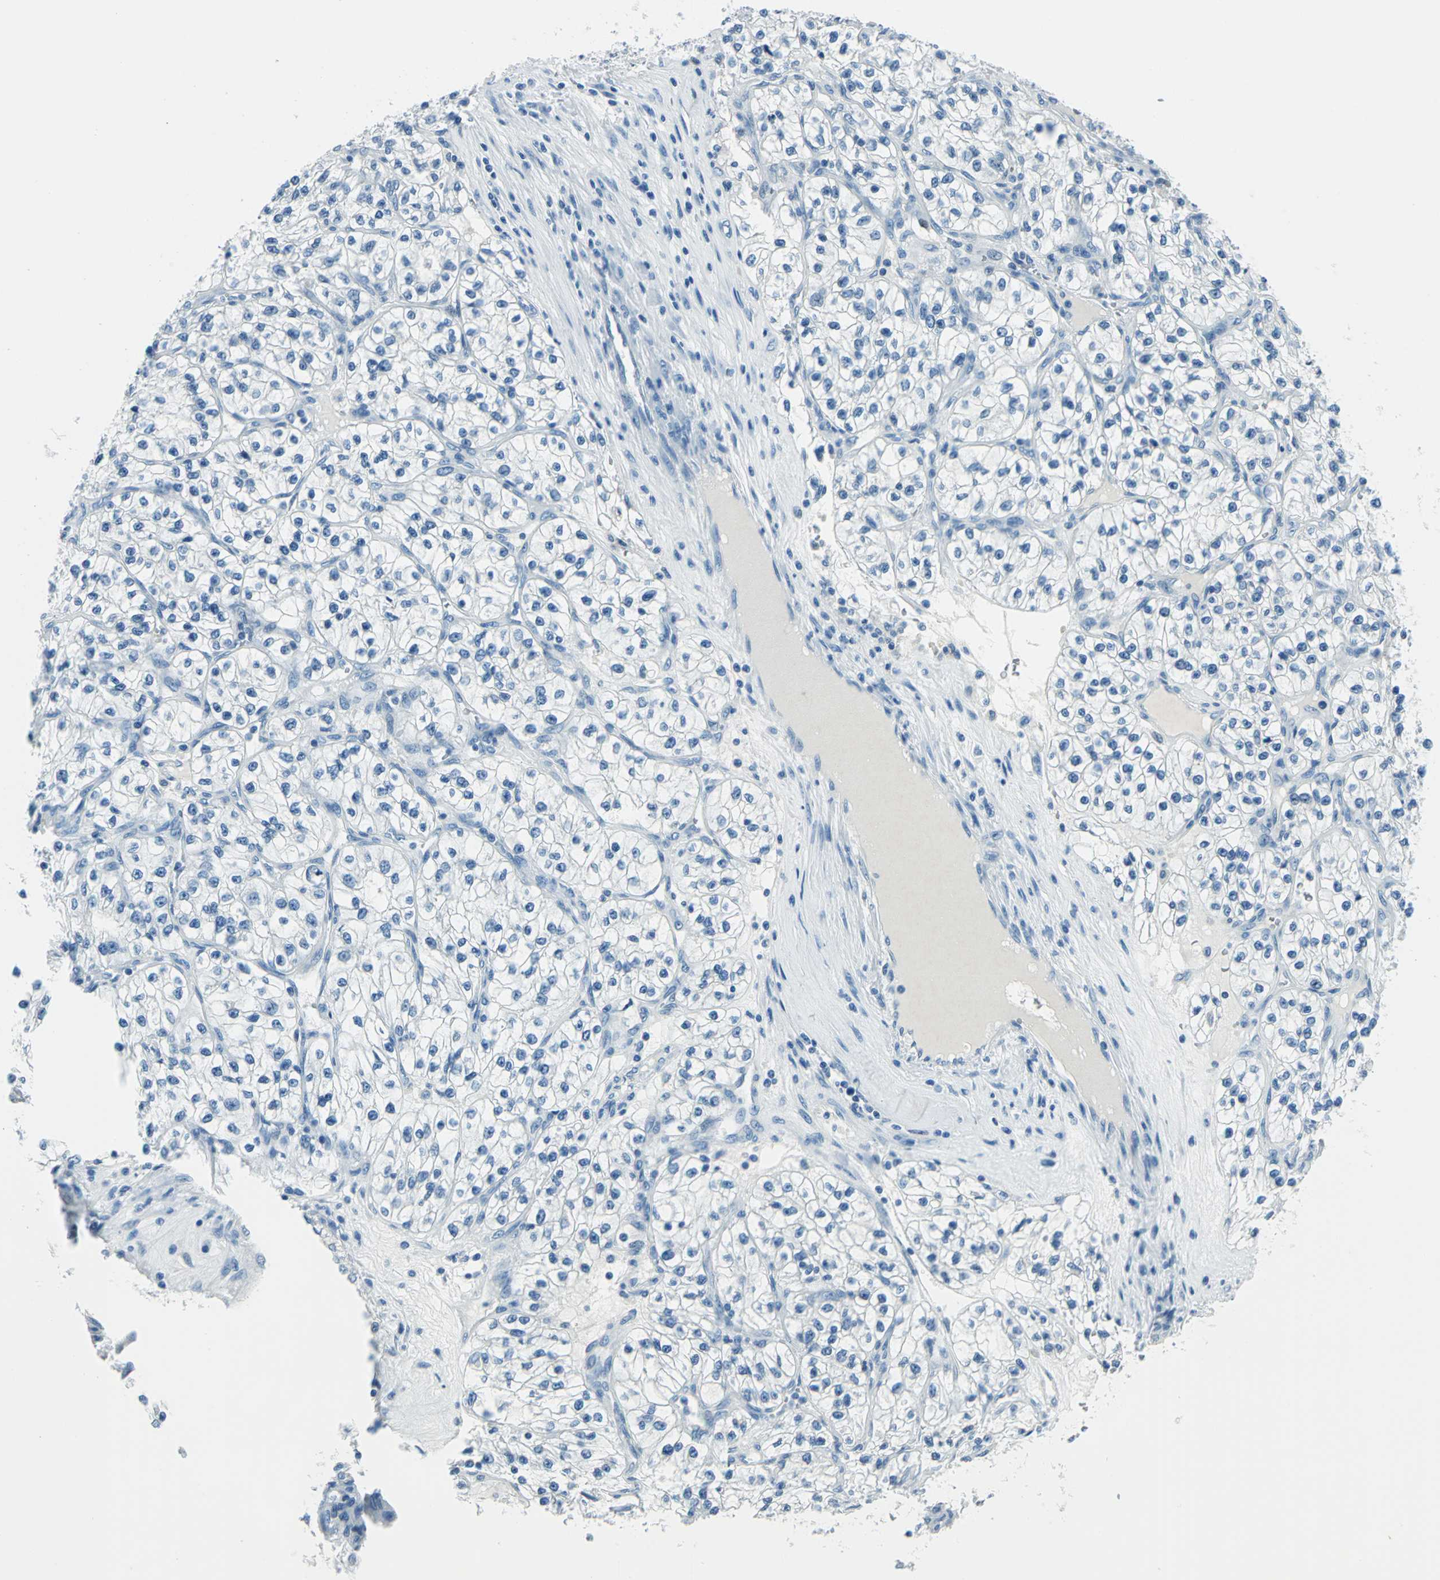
{"staining": {"intensity": "negative", "quantity": "none", "location": "none"}, "tissue": "renal cancer", "cell_type": "Tumor cells", "image_type": "cancer", "snomed": [{"axis": "morphology", "description": "Adenocarcinoma, NOS"}, {"axis": "topography", "description": "Kidney"}], "caption": "A histopathology image of renal cancer (adenocarcinoma) stained for a protein displays no brown staining in tumor cells.", "gene": "AKR1A1", "patient": {"sex": "female", "age": 57}}